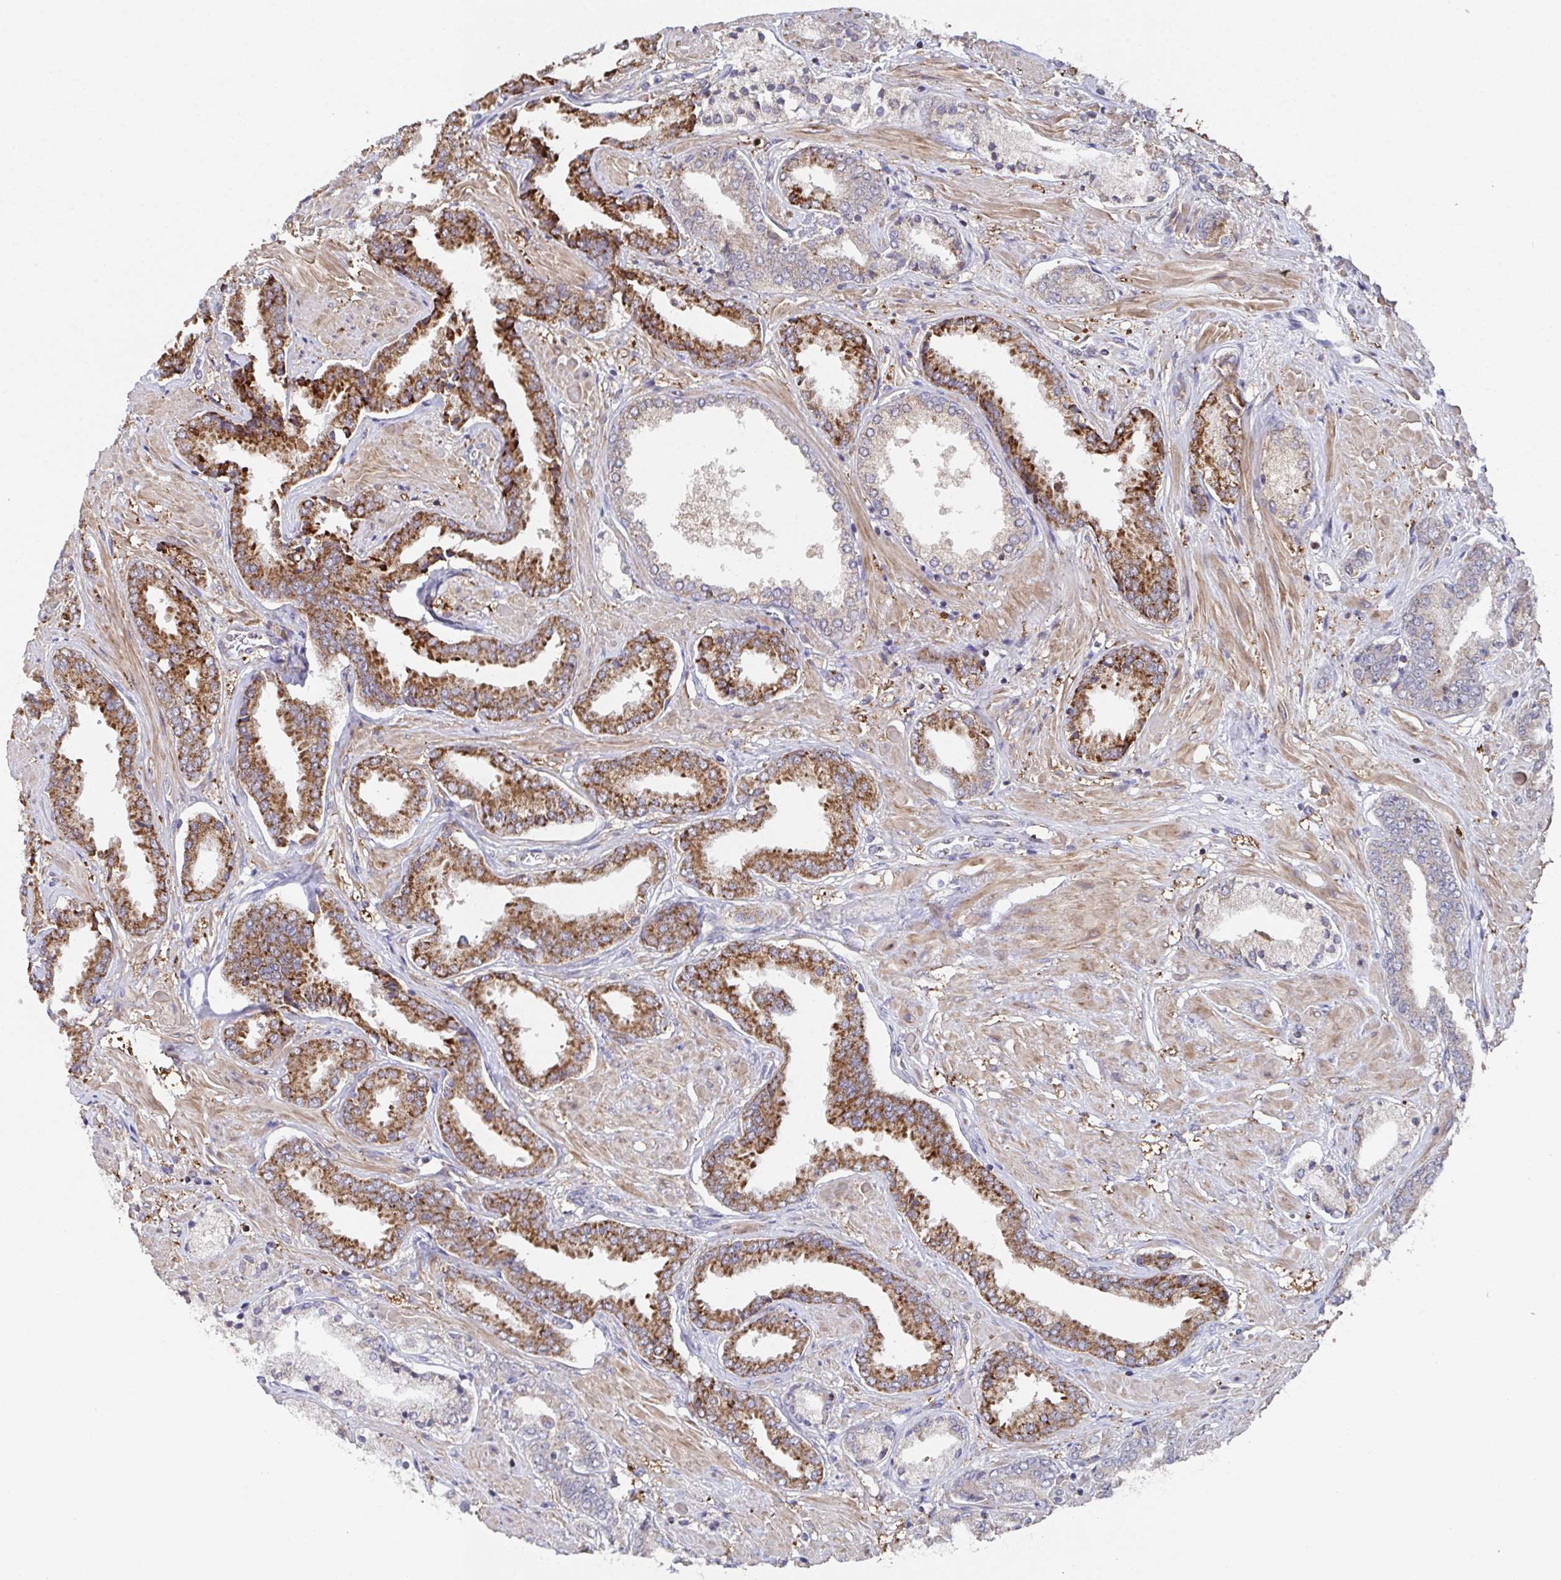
{"staining": {"intensity": "moderate", "quantity": "25%-75%", "location": "cytoplasmic/membranous"}, "tissue": "prostate cancer", "cell_type": "Tumor cells", "image_type": "cancer", "snomed": [{"axis": "morphology", "description": "Adenocarcinoma, High grade"}, {"axis": "topography", "description": "Prostate"}], "caption": "Prostate cancer (adenocarcinoma (high-grade)) stained with IHC demonstrates moderate cytoplasmic/membranous staining in approximately 25%-75% of tumor cells.", "gene": "MT-ND3", "patient": {"sex": "male", "age": 56}}